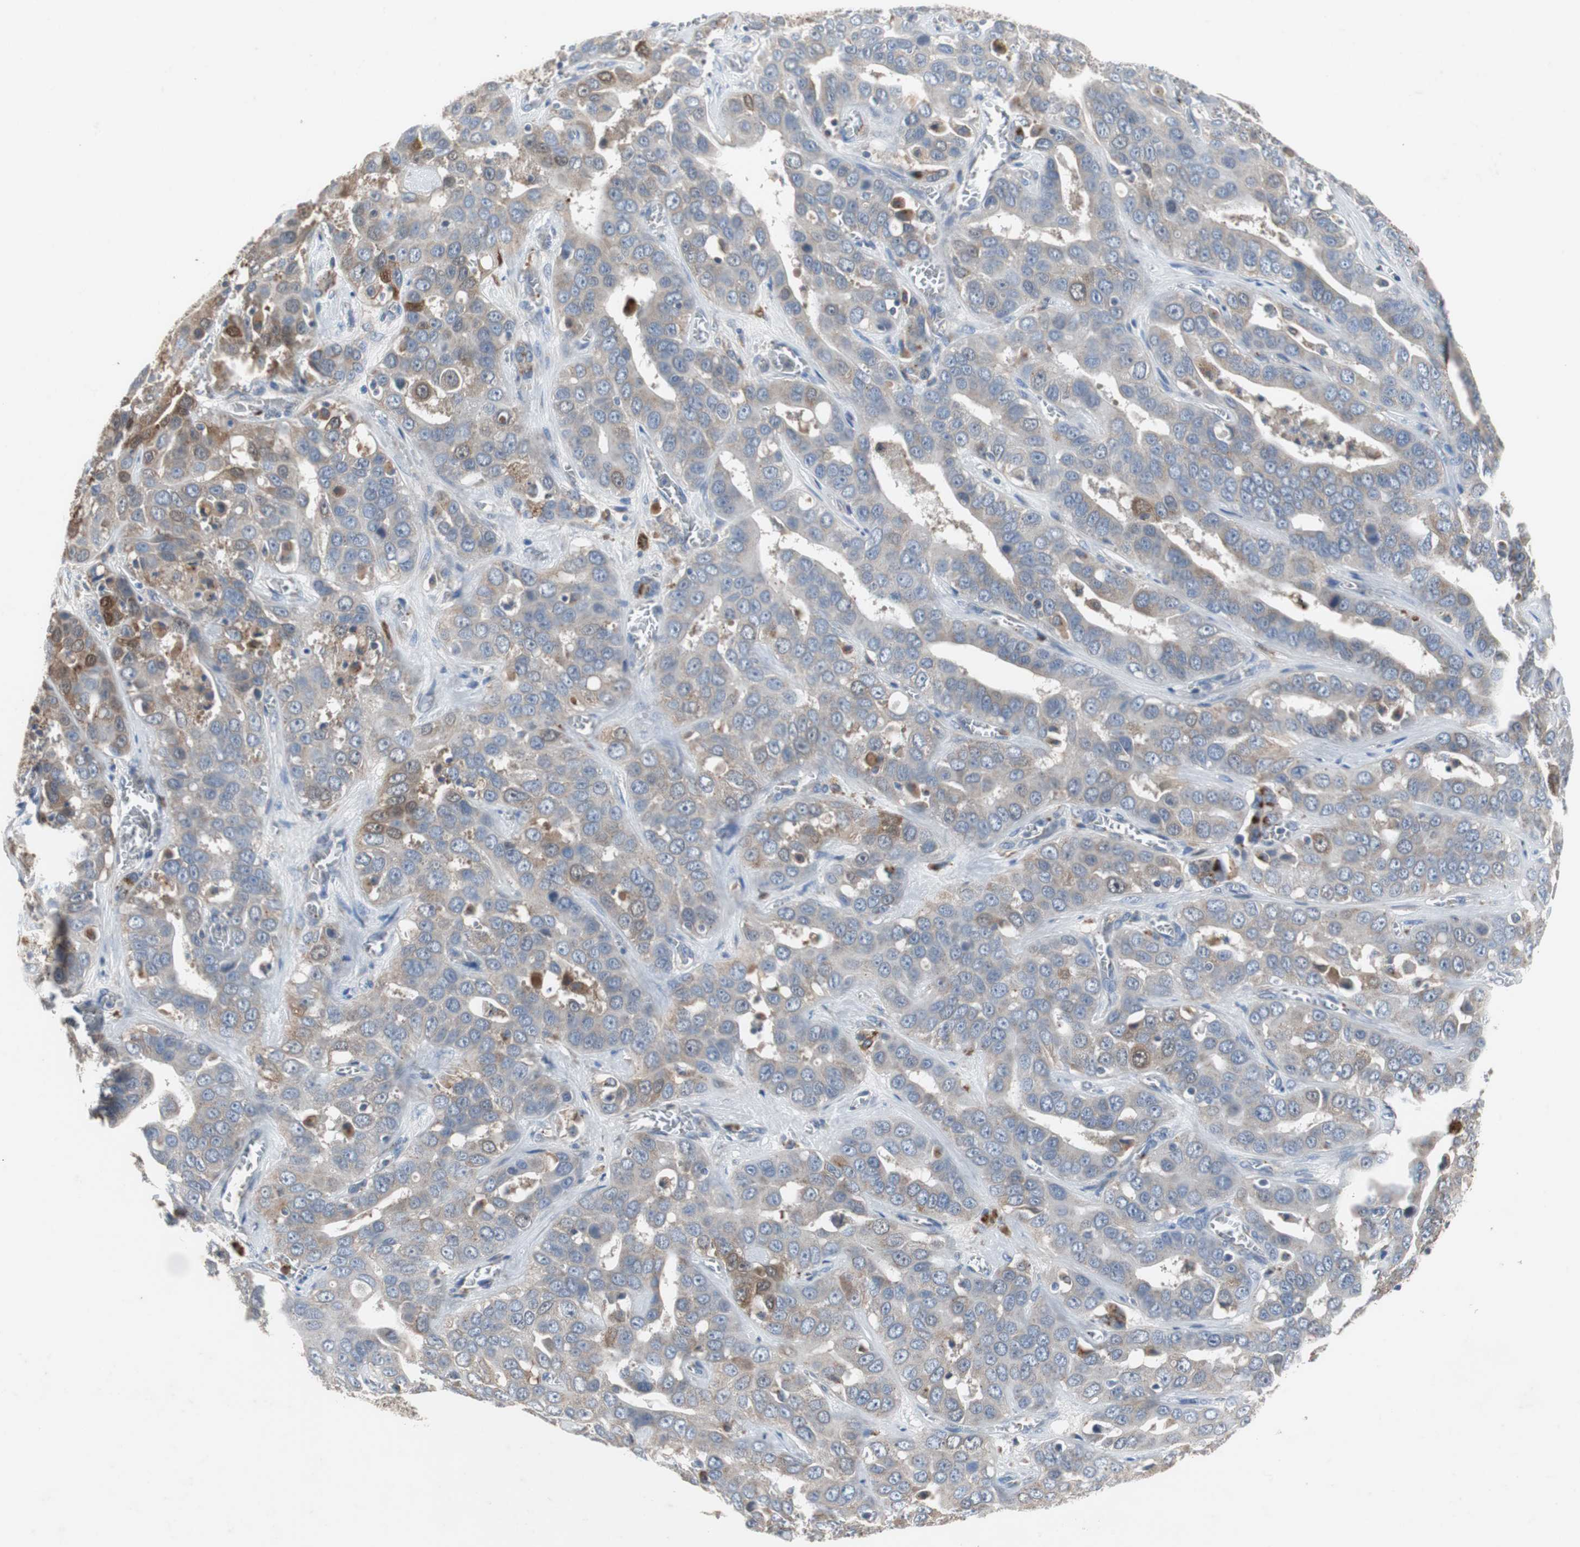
{"staining": {"intensity": "moderate", "quantity": ">75%", "location": "cytoplasmic/membranous"}, "tissue": "liver cancer", "cell_type": "Tumor cells", "image_type": "cancer", "snomed": [{"axis": "morphology", "description": "Cholangiocarcinoma"}, {"axis": "topography", "description": "Liver"}], "caption": "Cholangiocarcinoma (liver) tissue exhibits moderate cytoplasmic/membranous expression in approximately >75% of tumor cells", "gene": "CALB2", "patient": {"sex": "female", "age": 52}}